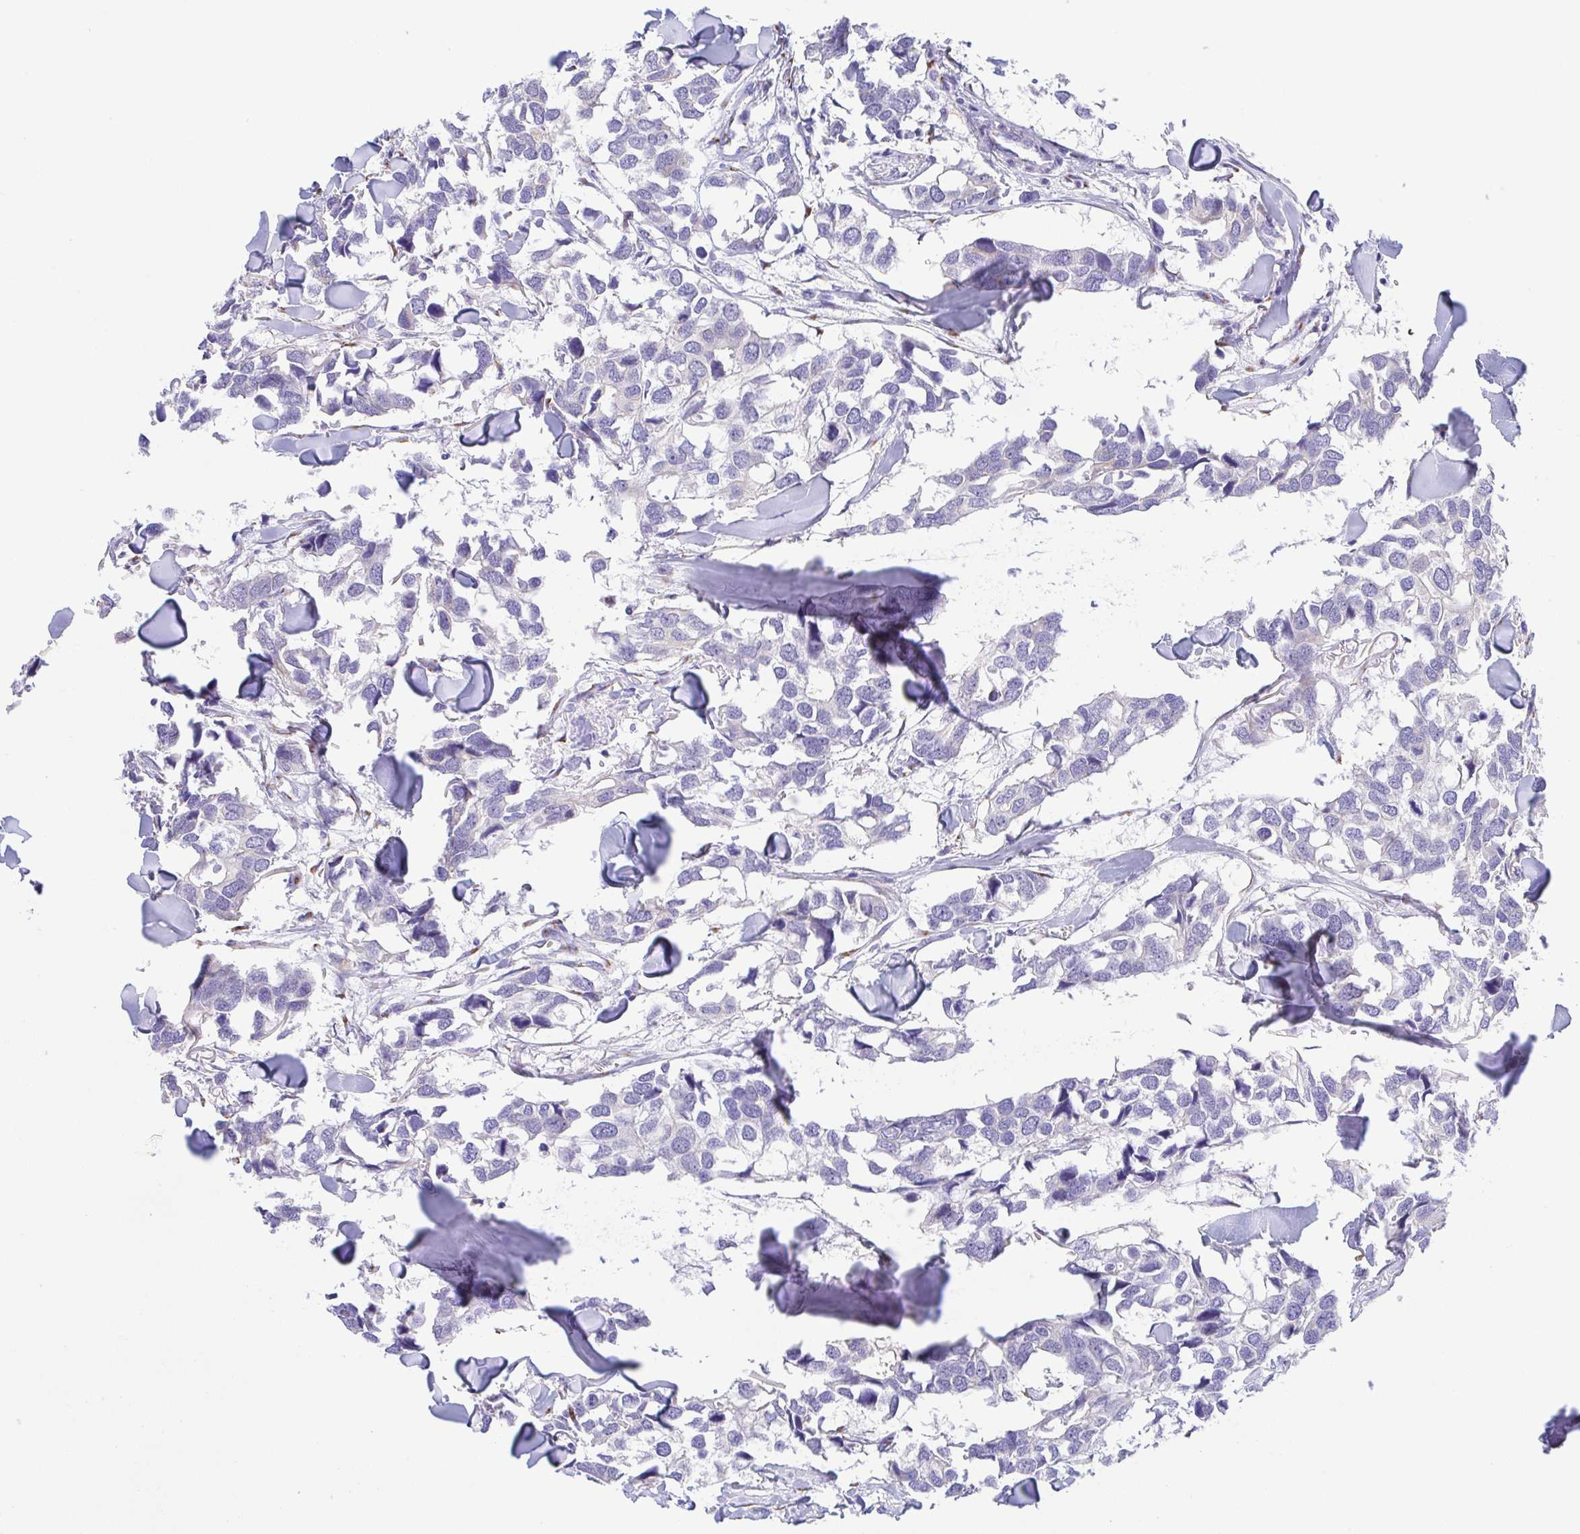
{"staining": {"intensity": "negative", "quantity": "none", "location": "none"}, "tissue": "breast cancer", "cell_type": "Tumor cells", "image_type": "cancer", "snomed": [{"axis": "morphology", "description": "Duct carcinoma"}, {"axis": "topography", "description": "Breast"}], "caption": "A micrograph of human breast invasive ductal carcinoma is negative for staining in tumor cells.", "gene": "SULT1B1", "patient": {"sex": "female", "age": 83}}